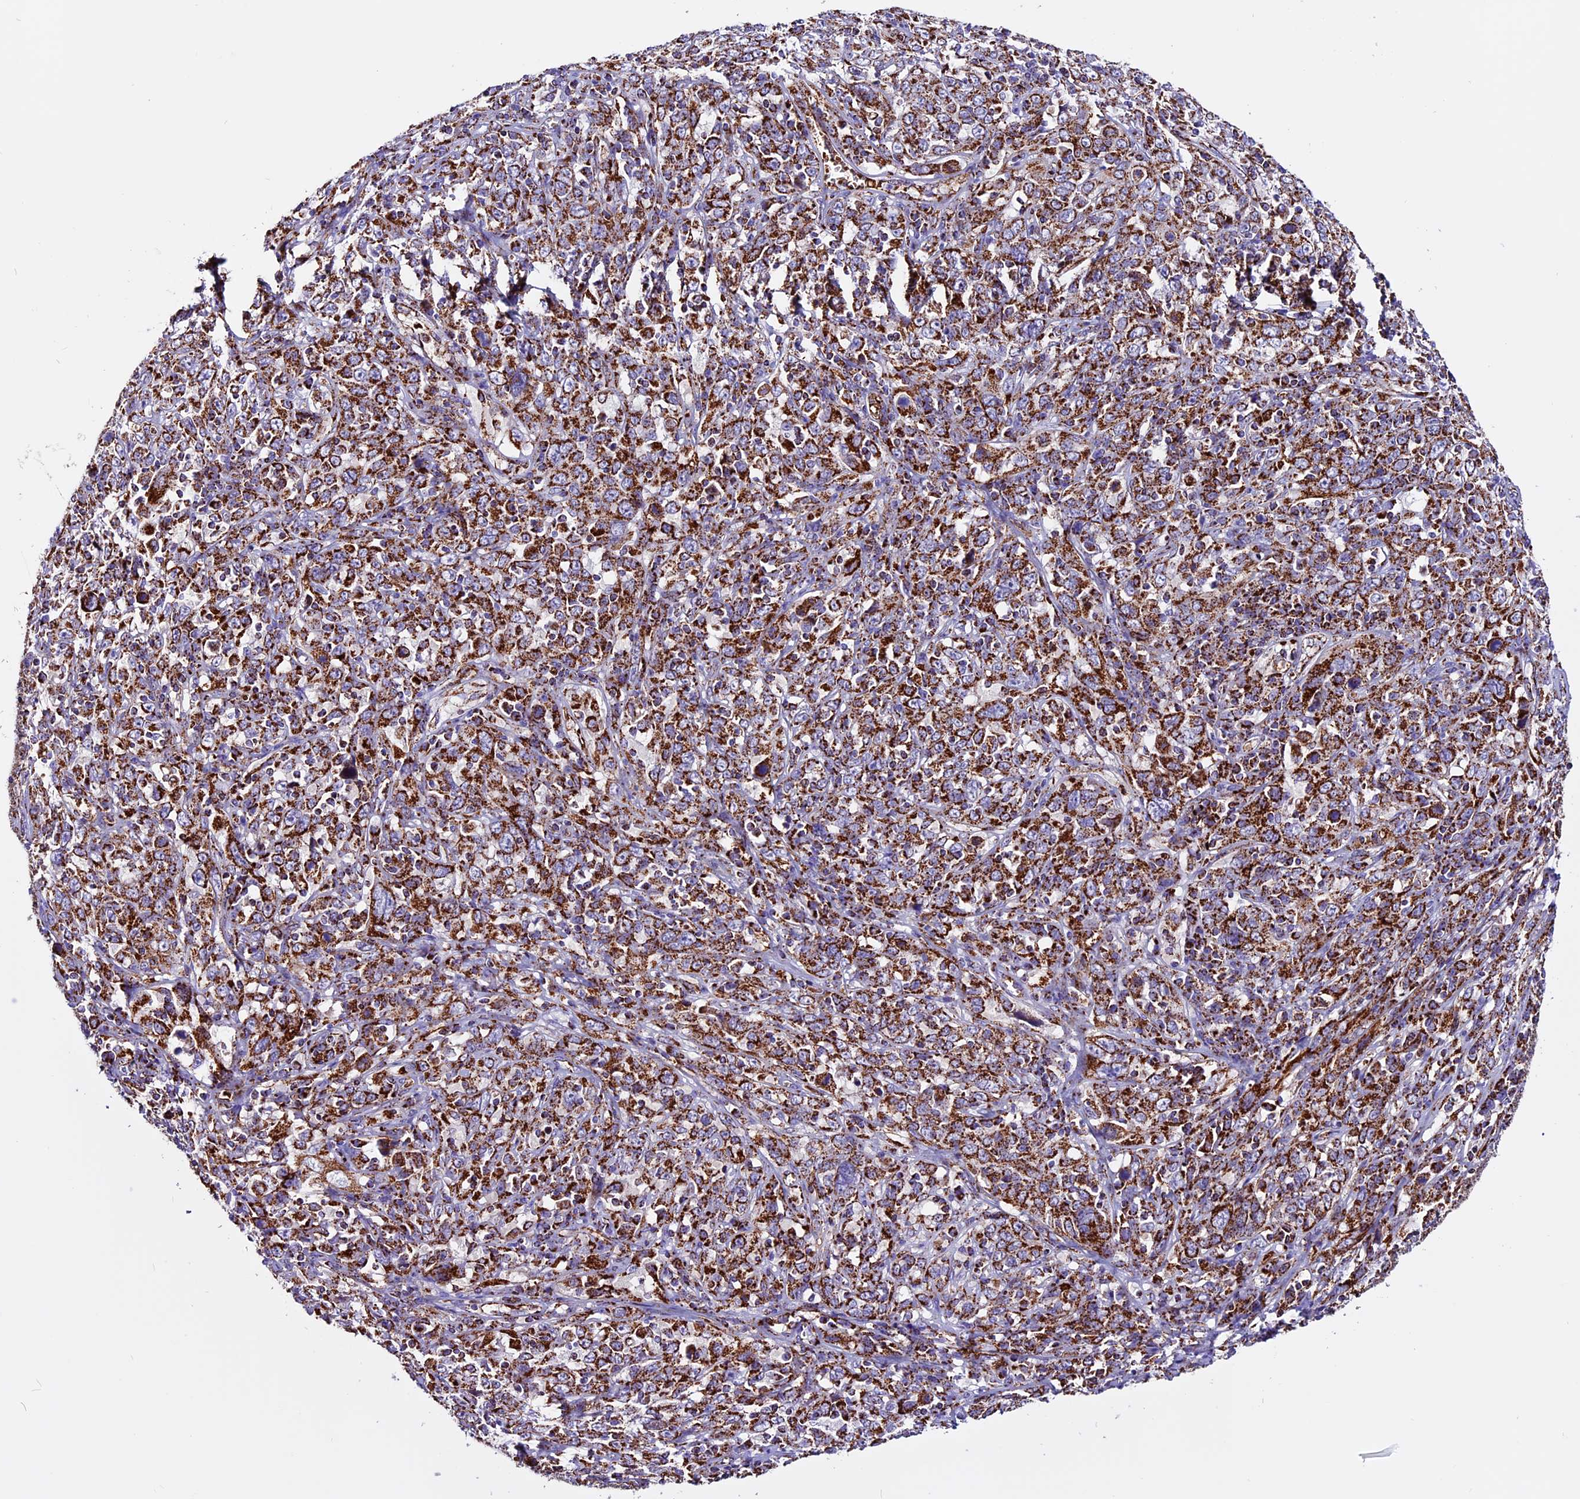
{"staining": {"intensity": "strong", "quantity": ">75%", "location": "cytoplasmic/membranous"}, "tissue": "cervical cancer", "cell_type": "Tumor cells", "image_type": "cancer", "snomed": [{"axis": "morphology", "description": "Squamous cell carcinoma, NOS"}, {"axis": "topography", "description": "Cervix"}], "caption": "Immunohistochemistry (IHC) photomicrograph of squamous cell carcinoma (cervical) stained for a protein (brown), which displays high levels of strong cytoplasmic/membranous staining in approximately >75% of tumor cells.", "gene": "CX3CL1", "patient": {"sex": "female", "age": 46}}